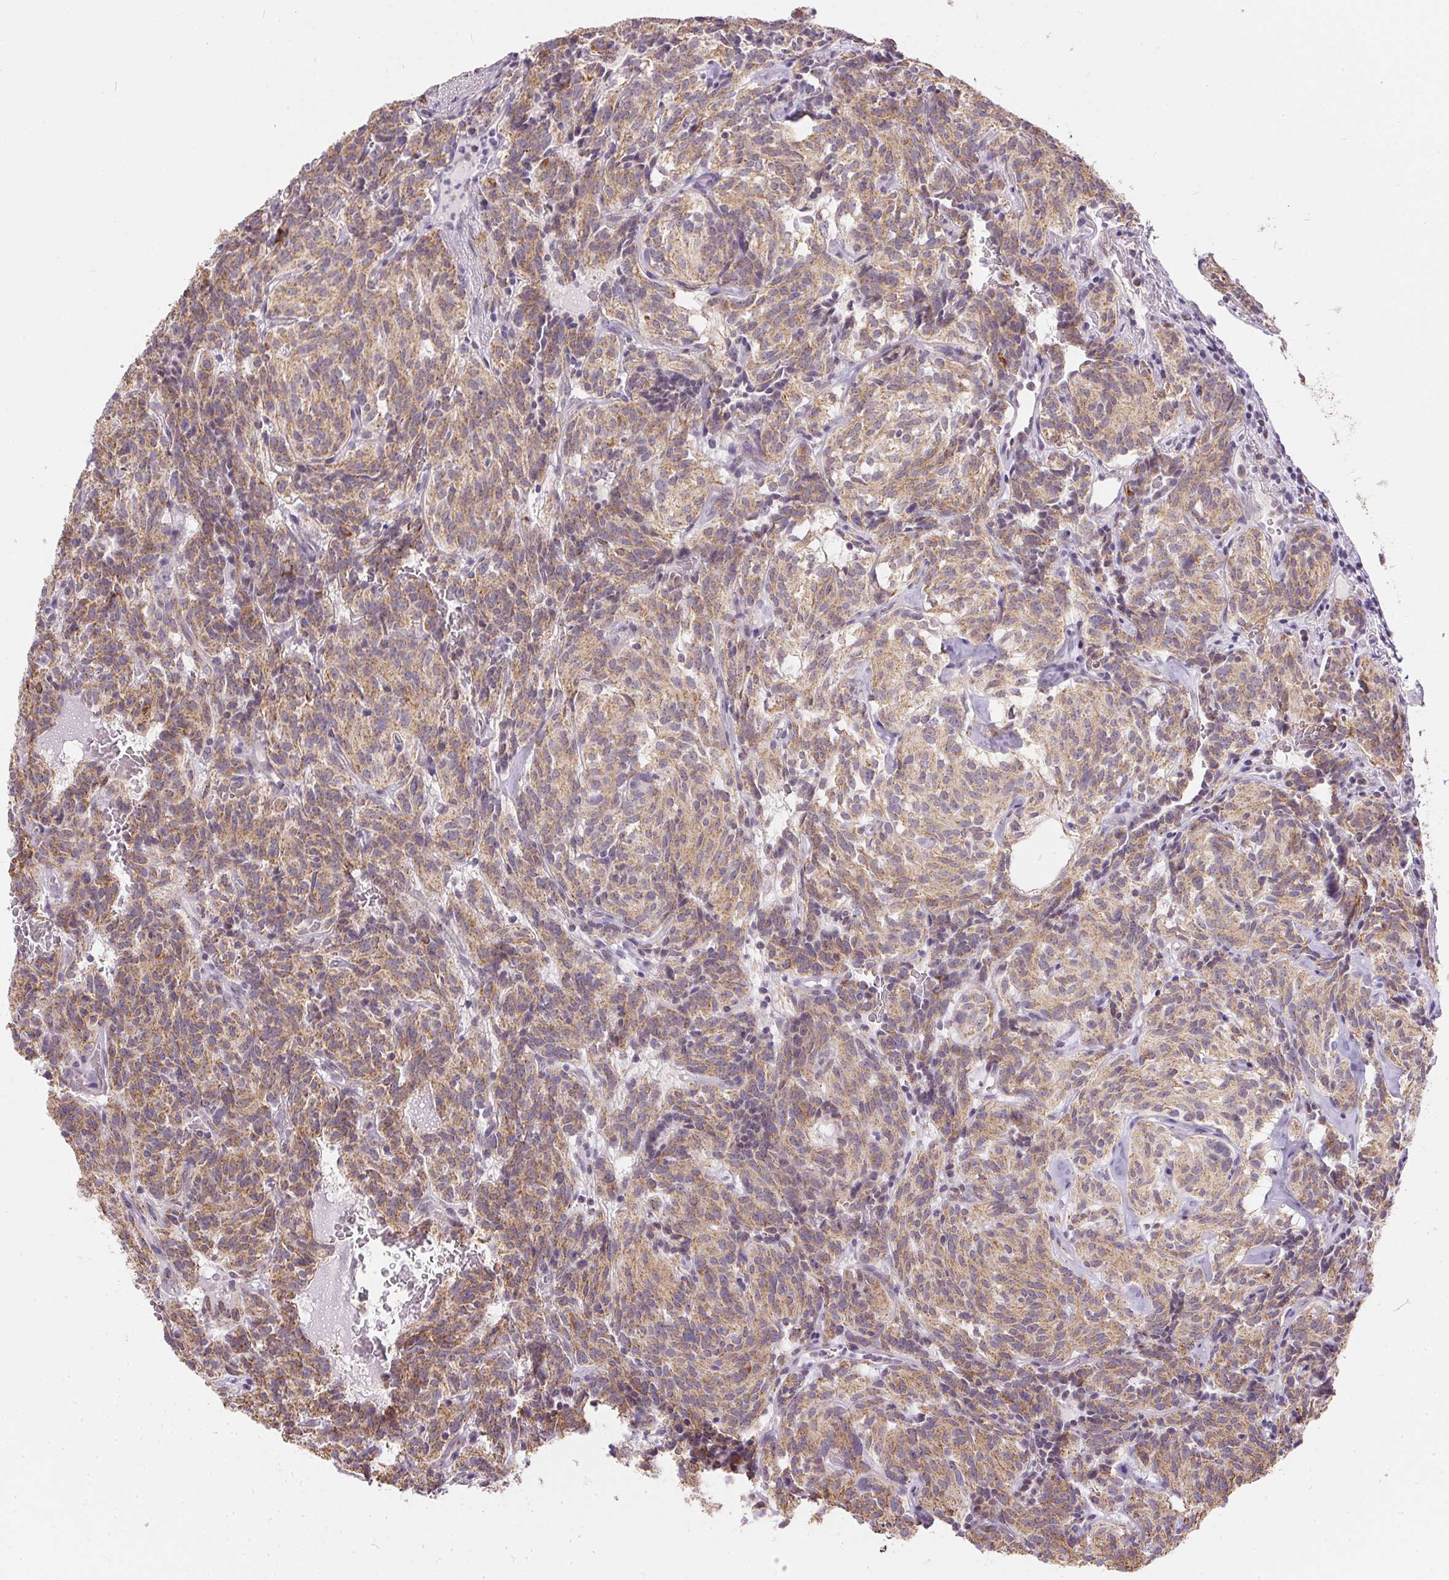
{"staining": {"intensity": "strong", "quantity": ">75%", "location": "cytoplasmic/membranous"}, "tissue": "carcinoid", "cell_type": "Tumor cells", "image_type": "cancer", "snomed": [{"axis": "morphology", "description": "Carcinoid, malignant, NOS"}, {"axis": "topography", "description": "Lung"}], "caption": "Malignant carcinoid stained with IHC displays strong cytoplasmic/membranous positivity in approximately >75% of tumor cells.", "gene": "MAPK11", "patient": {"sex": "female", "age": 61}}